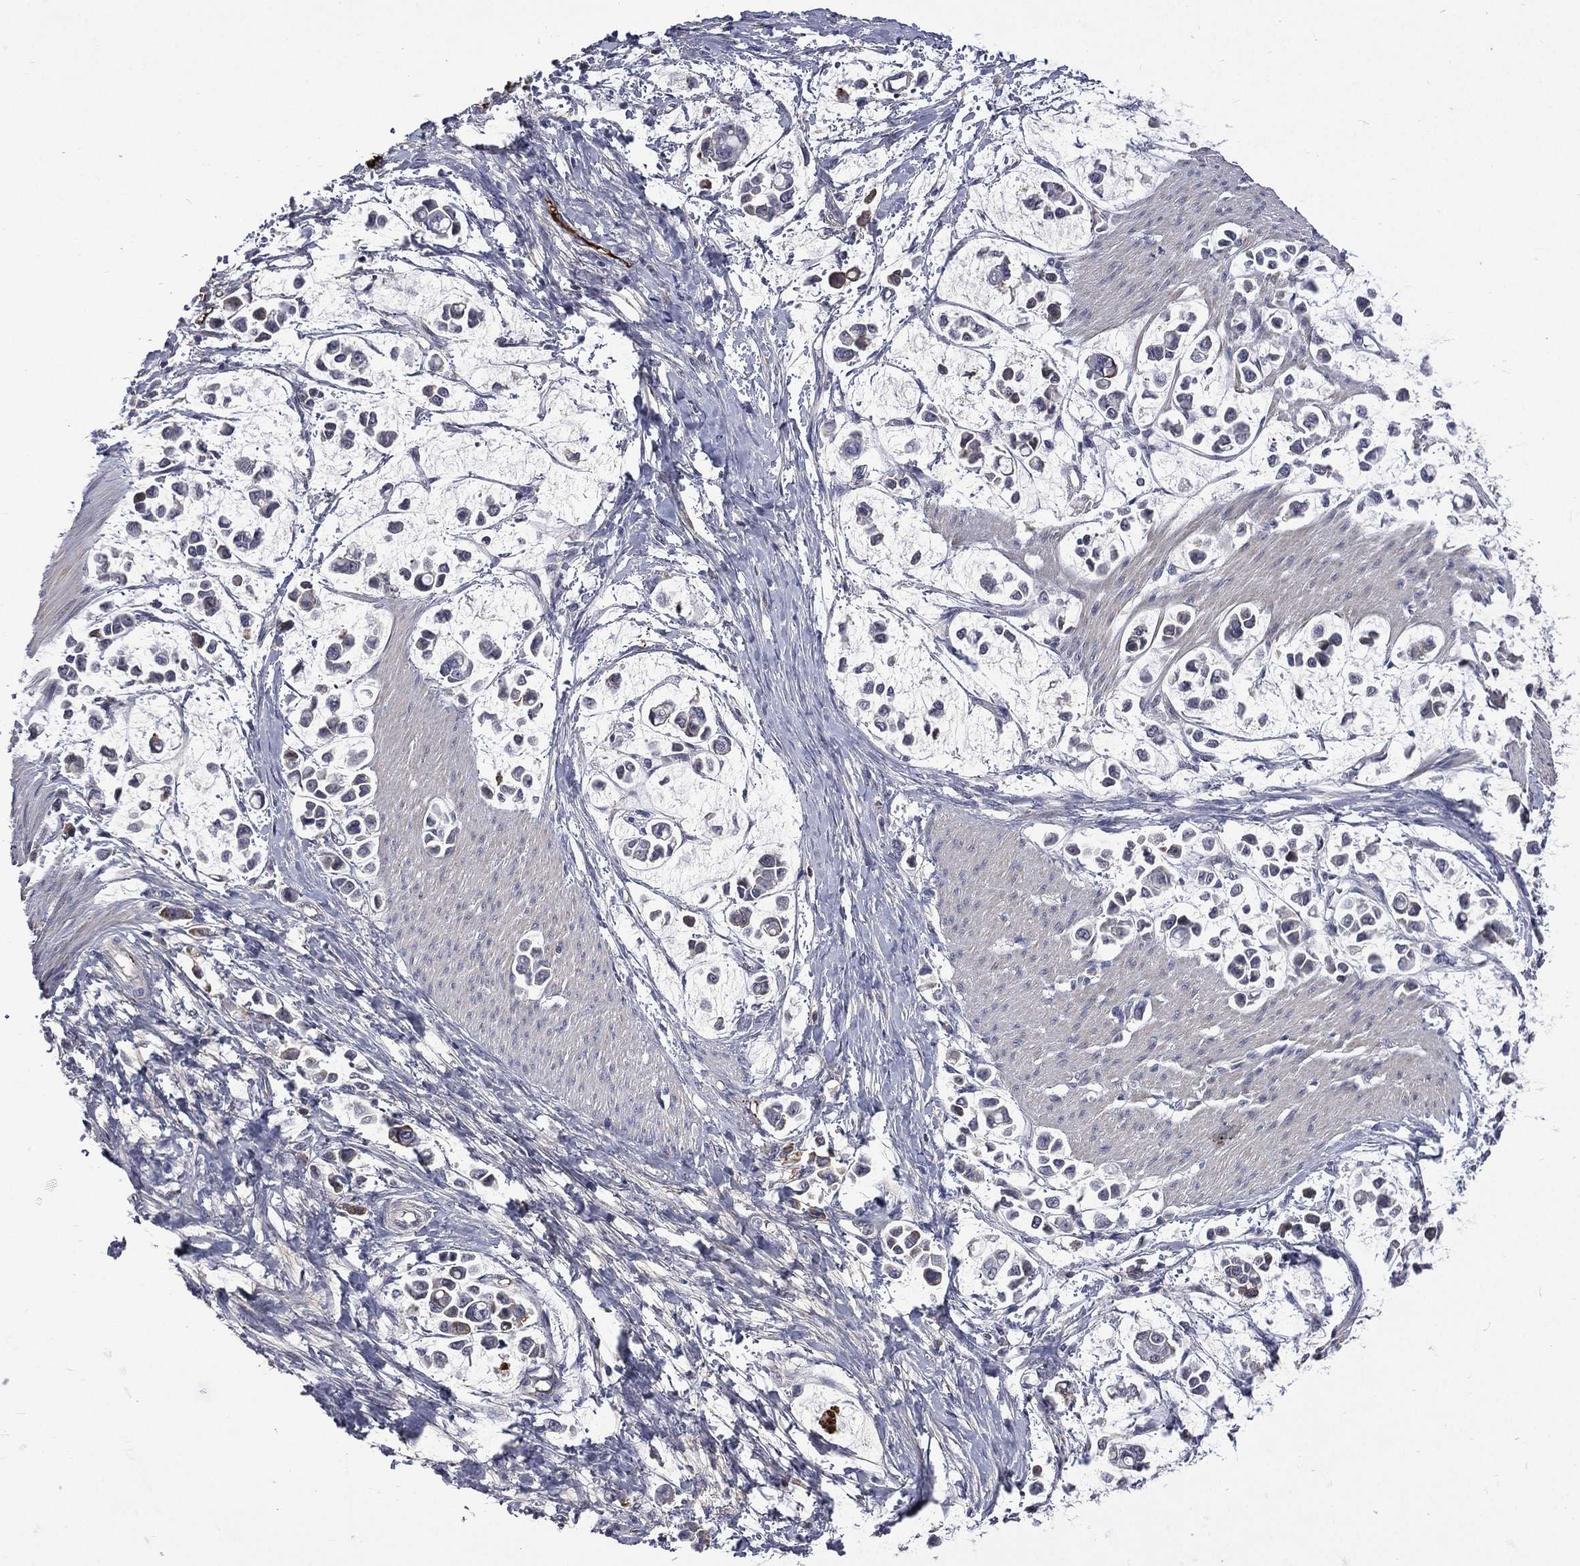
{"staining": {"intensity": "negative", "quantity": "none", "location": "none"}, "tissue": "stomach cancer", "cell_type": "Tumor cells", "image_type": "cancer", "snomed": [{"axis": "morphology", "description": "Adenocarcinoma, NOS"}, {"axis": "topography", "description": "Stomach"}], "caption": "An immunohistochemistry (IHC) image of stomach adenocarcinoma is shown. There is no staining in tumor cells of stomach adenocarcinoma. The staining is performed using DAB (3,3'-diaminobenzidine) brown chromogen with nuclei counter-stained in using hematoxylin.", "gene": "FGG", "patient": {"sex": "male", "age": 82}}